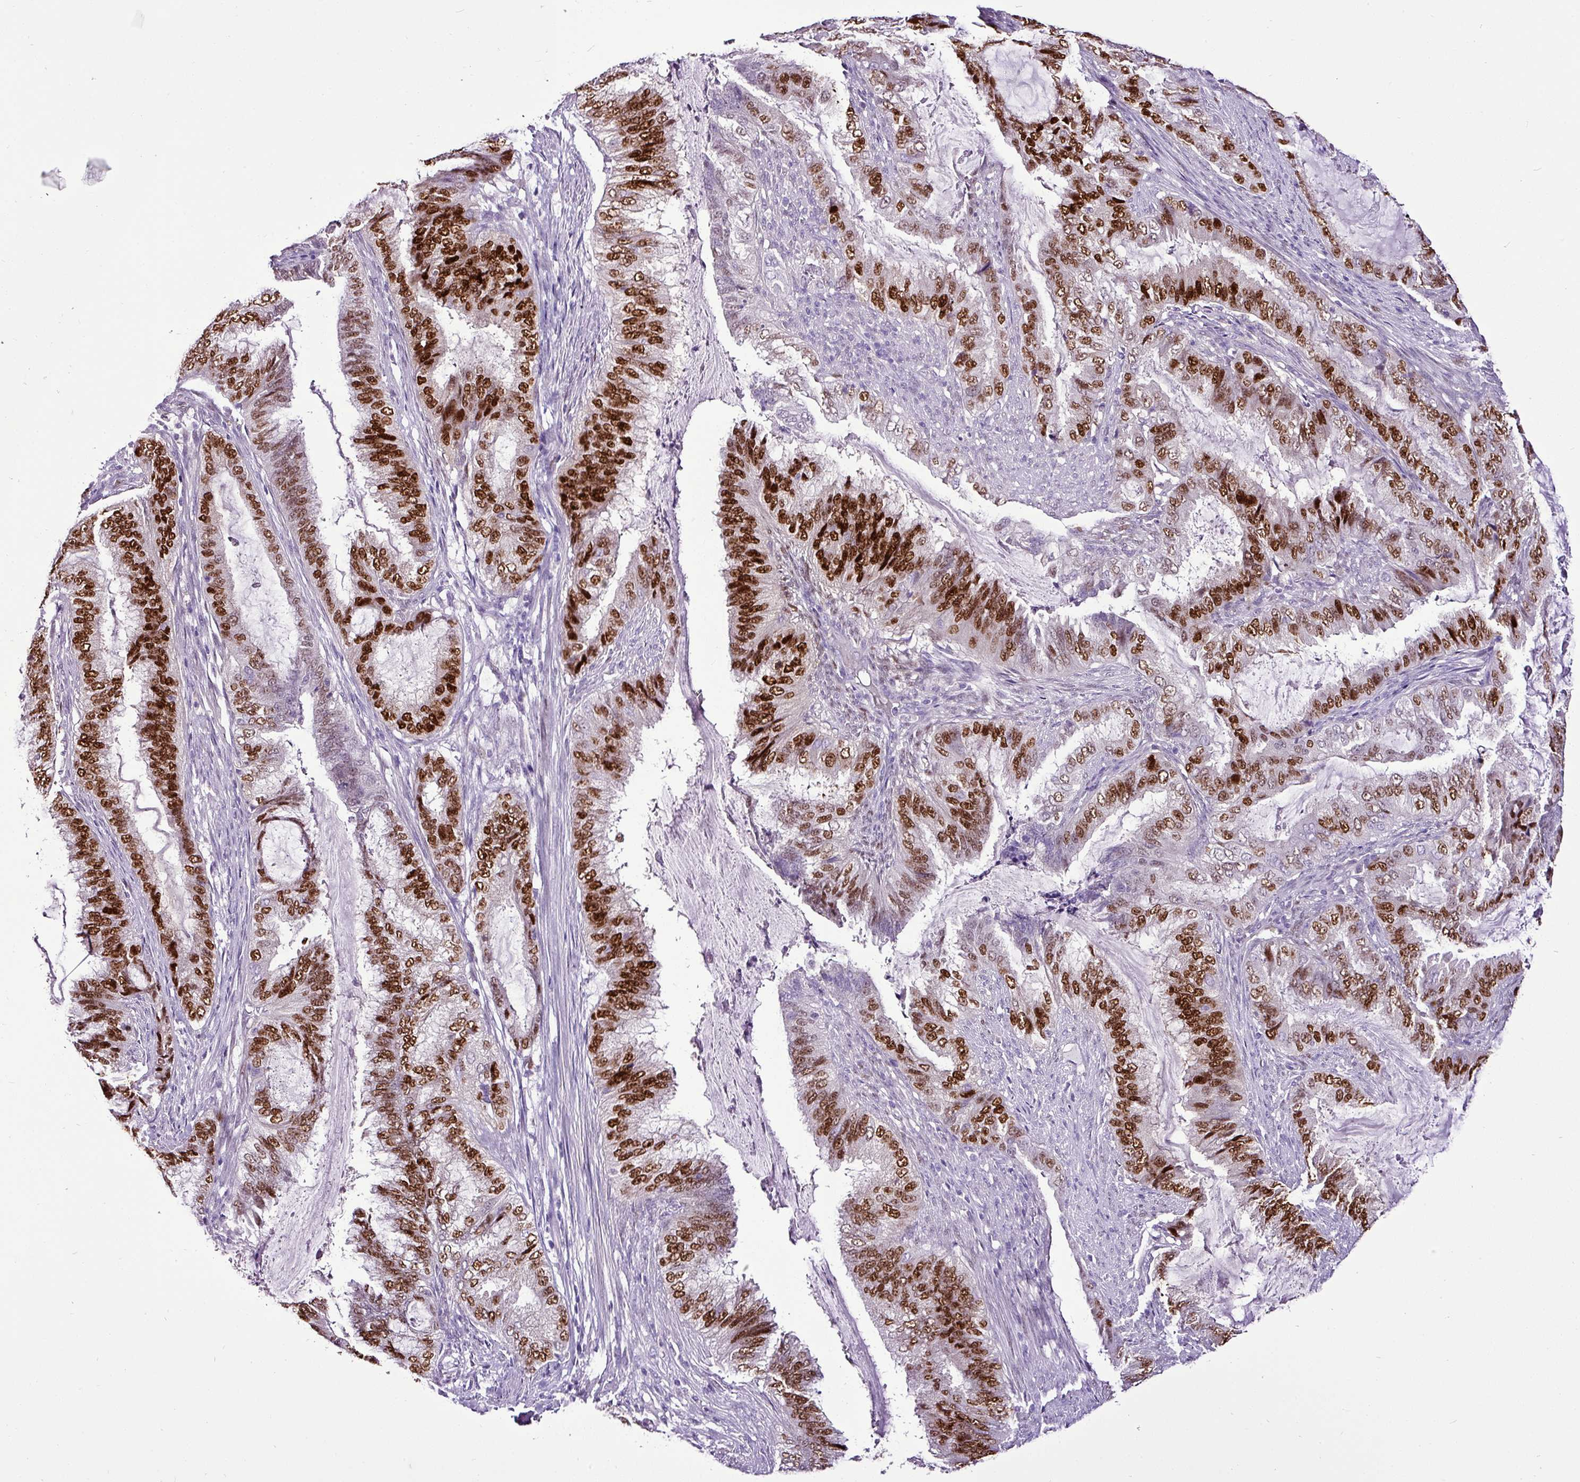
{"staining": {"intensity": "strong", "quantity": ">75%", "location": "nuclear"}, "tissue": "endometrial cancer", "cell_type": "Tumor cells", "image_type": "cancer", "snomed": [{"axis": "morphology", "description": "Adenocarcinoma, NOS"}, {"axis": "topography", "description": "Endometrium"}], "caption": "Tumor cells display high levels of strong nuclear staining in approximately >75% of cells in endometrial cancer (adenocarcinoma).", "gene": "ESR1", "patient": {"sex": "female", "age": 51}}